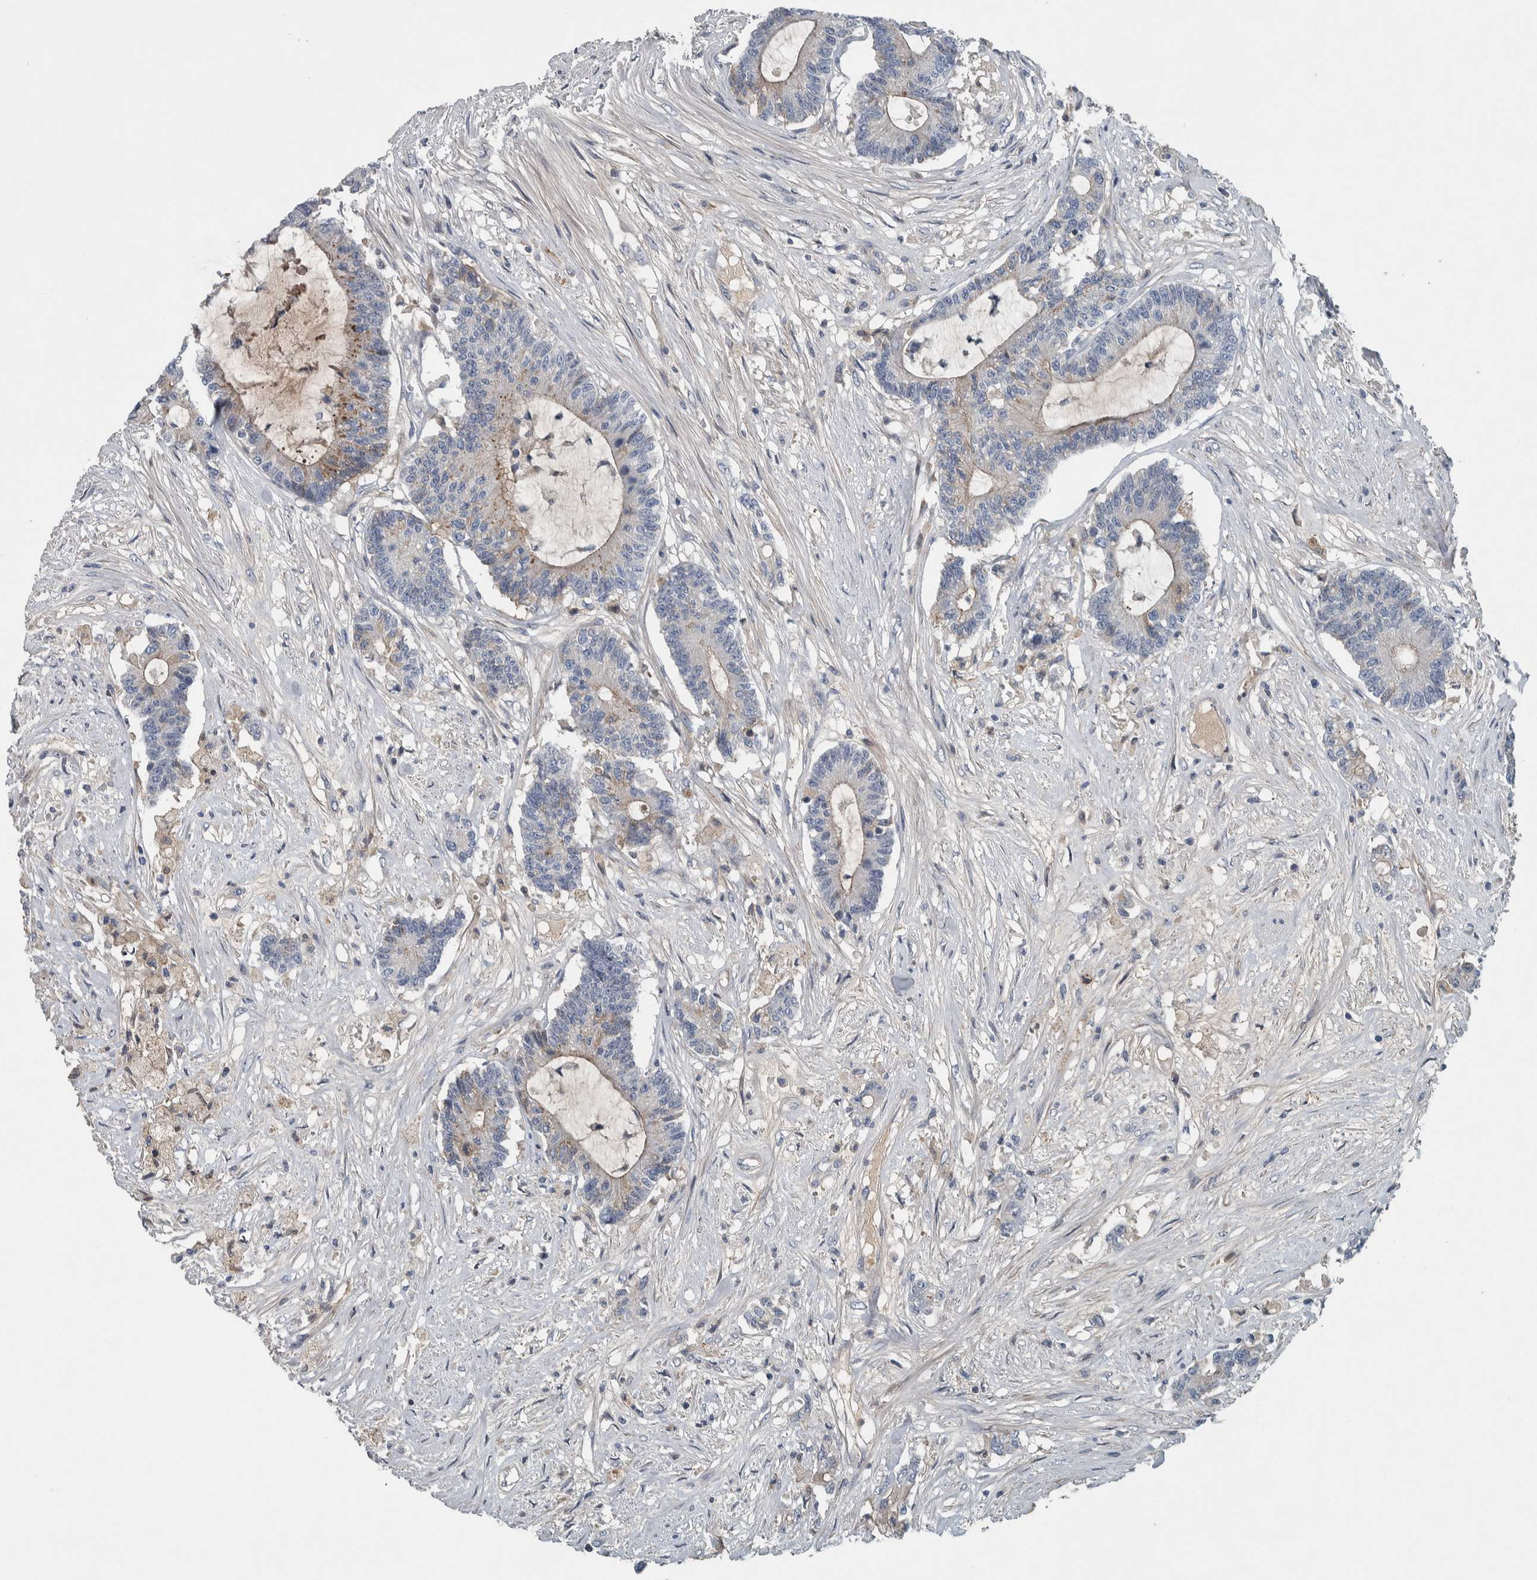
{"staining": {"intensity": "weak", "quantity": "25%-75%", "location": "cytoplasmic/membranous"}, "tissue": "colorectal cancer", "cell_type": "Tumor cells", "image_type": "cancer", "snomed": [{"axis": "morphology", "description": "Adenocarcinoma, NOS"}, {"axis": "topography", "description": "Colon"}], "caption": "Immunohistochemistry staining of colorectal adenocarcinoma, which reveals low levels of weak cytoplasmic/membranous expression in approximately 25%-75% of tumor cells indicating weak cytoplasmic/membranous protein positivity. The staining was performed using DAB (brown) for protein detection and nuclei were counterstained in hematoxylin (blue).", "gene": "SERPINC1", "patient": {"sex": "female", "age": 84}}